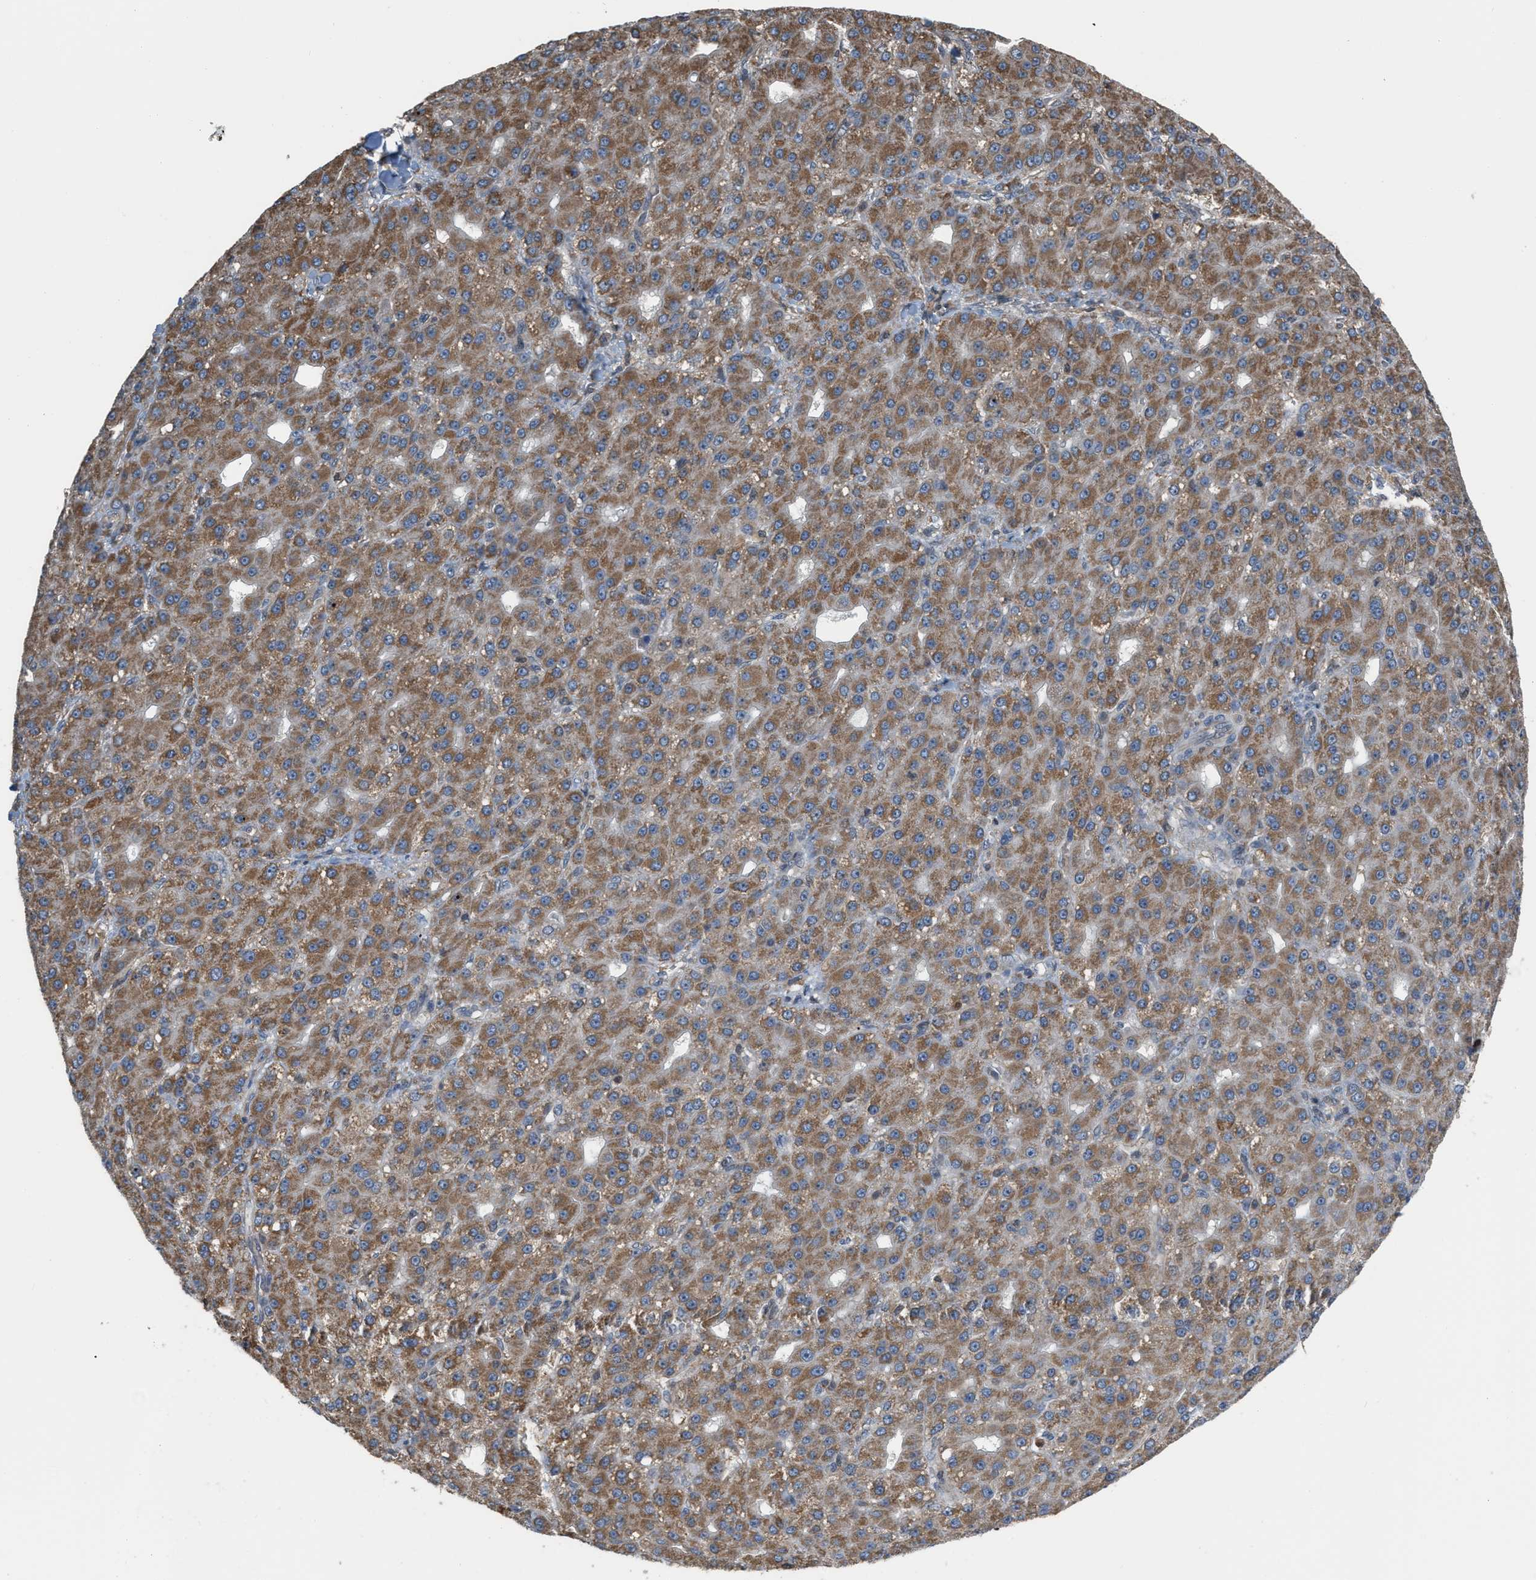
{"staining": {"intensity": "moderate", "quantity": ">75%", "location": "cytoplasmic/membranous"}, "tissue": "liver cancer", "cell_type": "Tumor cells", "image_type": "cancer", "snomed": [{"axis": "morphology", "description": "Carcinoma, Hepatocellular, NOS"}, {"axis": "topography", "description": "Liver"}], "caption": "Human hepatocellular carcinoma (liver) stained with a protein marker demonstrates moderate staining in tumor cells.", "gene": "MTPN", "patient": {"sex": "male", "age": 67}}